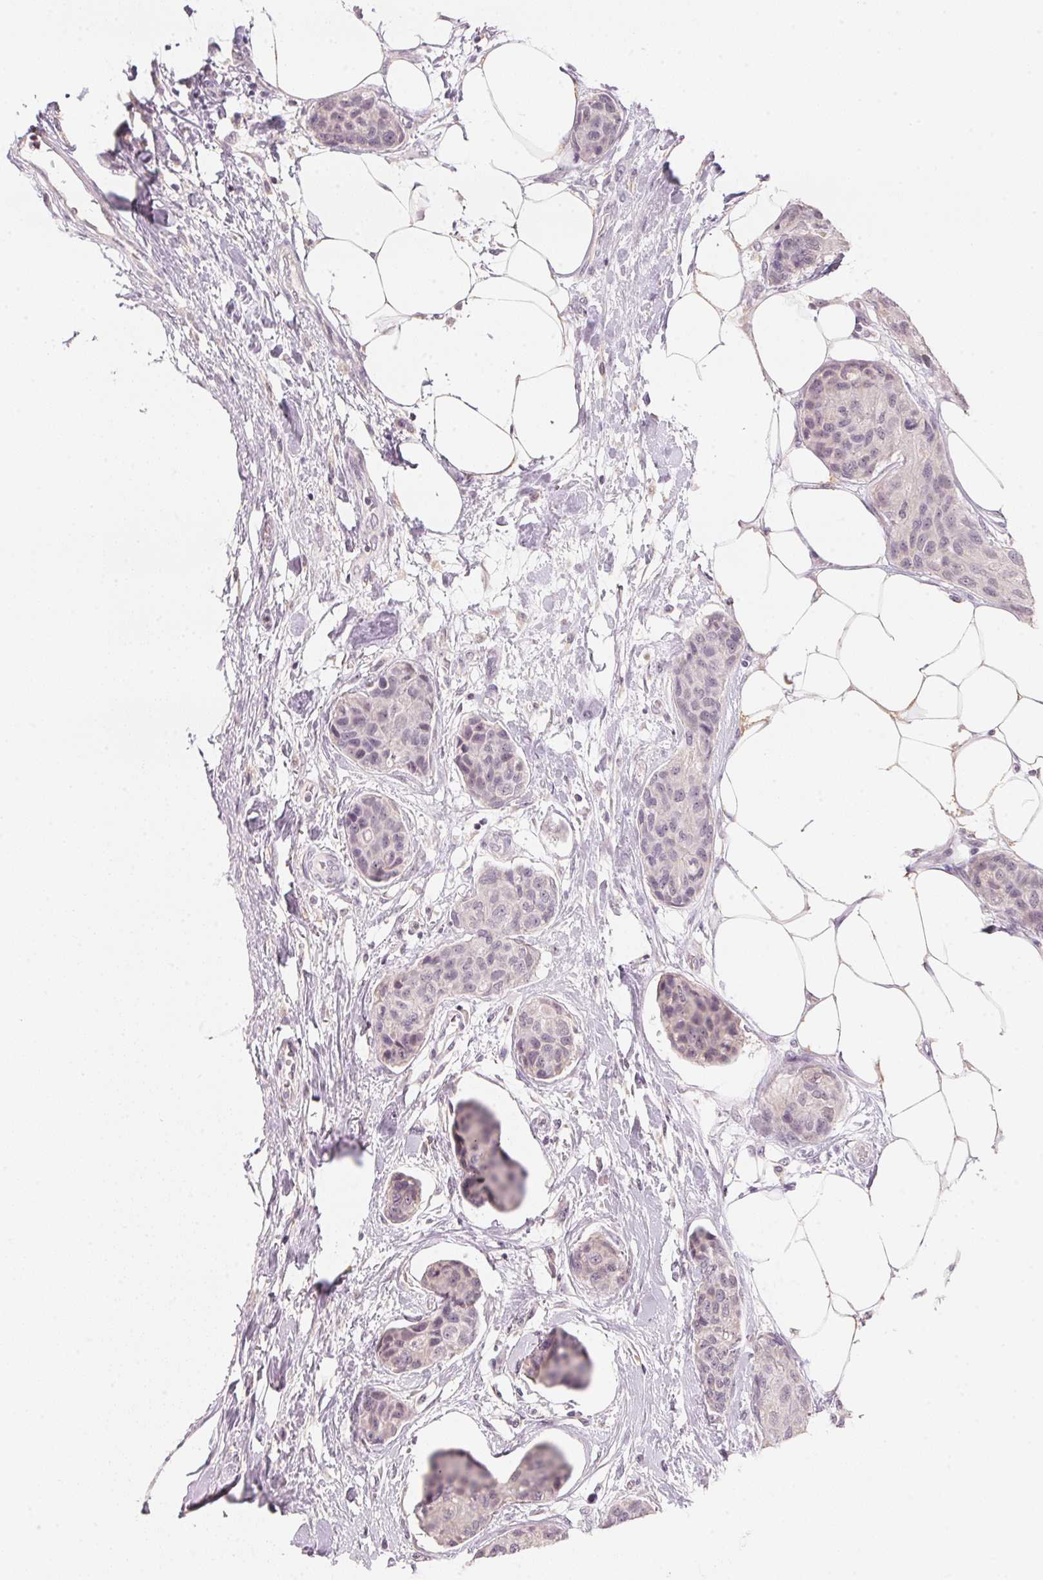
{"staining": {"intensity": "negative", "quantity": "none", "location": "none"}, "tissue": "breast cancer", "cell_type": "Tumor cells", "image_type": "cancer", "snomed": [{"axis": "morphology", "description": "Duct carcinoma"}, {"axis": "topography", "description": "Breast"}], "caption": "There is no significant staining in tumor cells of breast cancer (infiltrating ductal carcinoma).", "gene": "ANKRD31", "patient": {"sex": "female", "age": 80}}